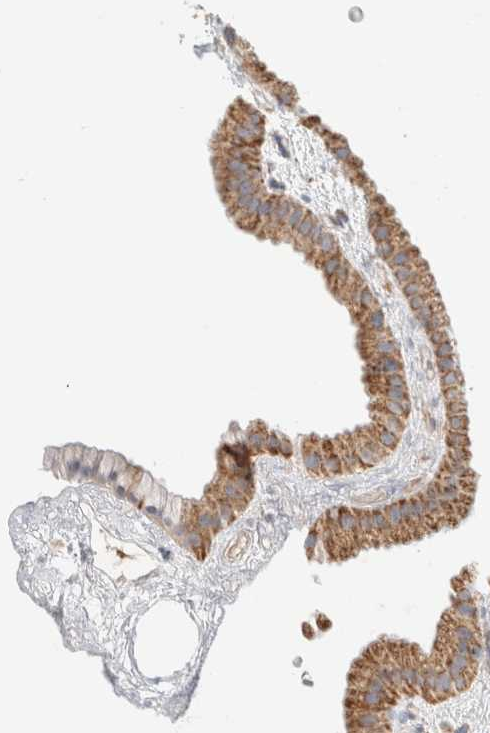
{"staining": {"intensity": "moderate", "quantity": ">75%", "location": "cytoplasmic/membranous"}, "tissue": "gallbladder", "cell_type": "Glandular cells", "image_type": "normal", "snomed": [{"axis": "morphology", "description": "Normal tissue, NOS"}, {"axis": "topography", "description": "Gallbladder"}], "caption": "Glandular cells demonstrate moderate cytoplasmic/membranous staining in approximately >75% of cells in normal gallbladder. (Stains: DAB (3,3'-diaminobenzidine) in brown, nuclei in blue, Microscopy: brightfield microscopy at high magnification).", "gene": "MRM3", "patient": {"sex": "female", "age": 64}}